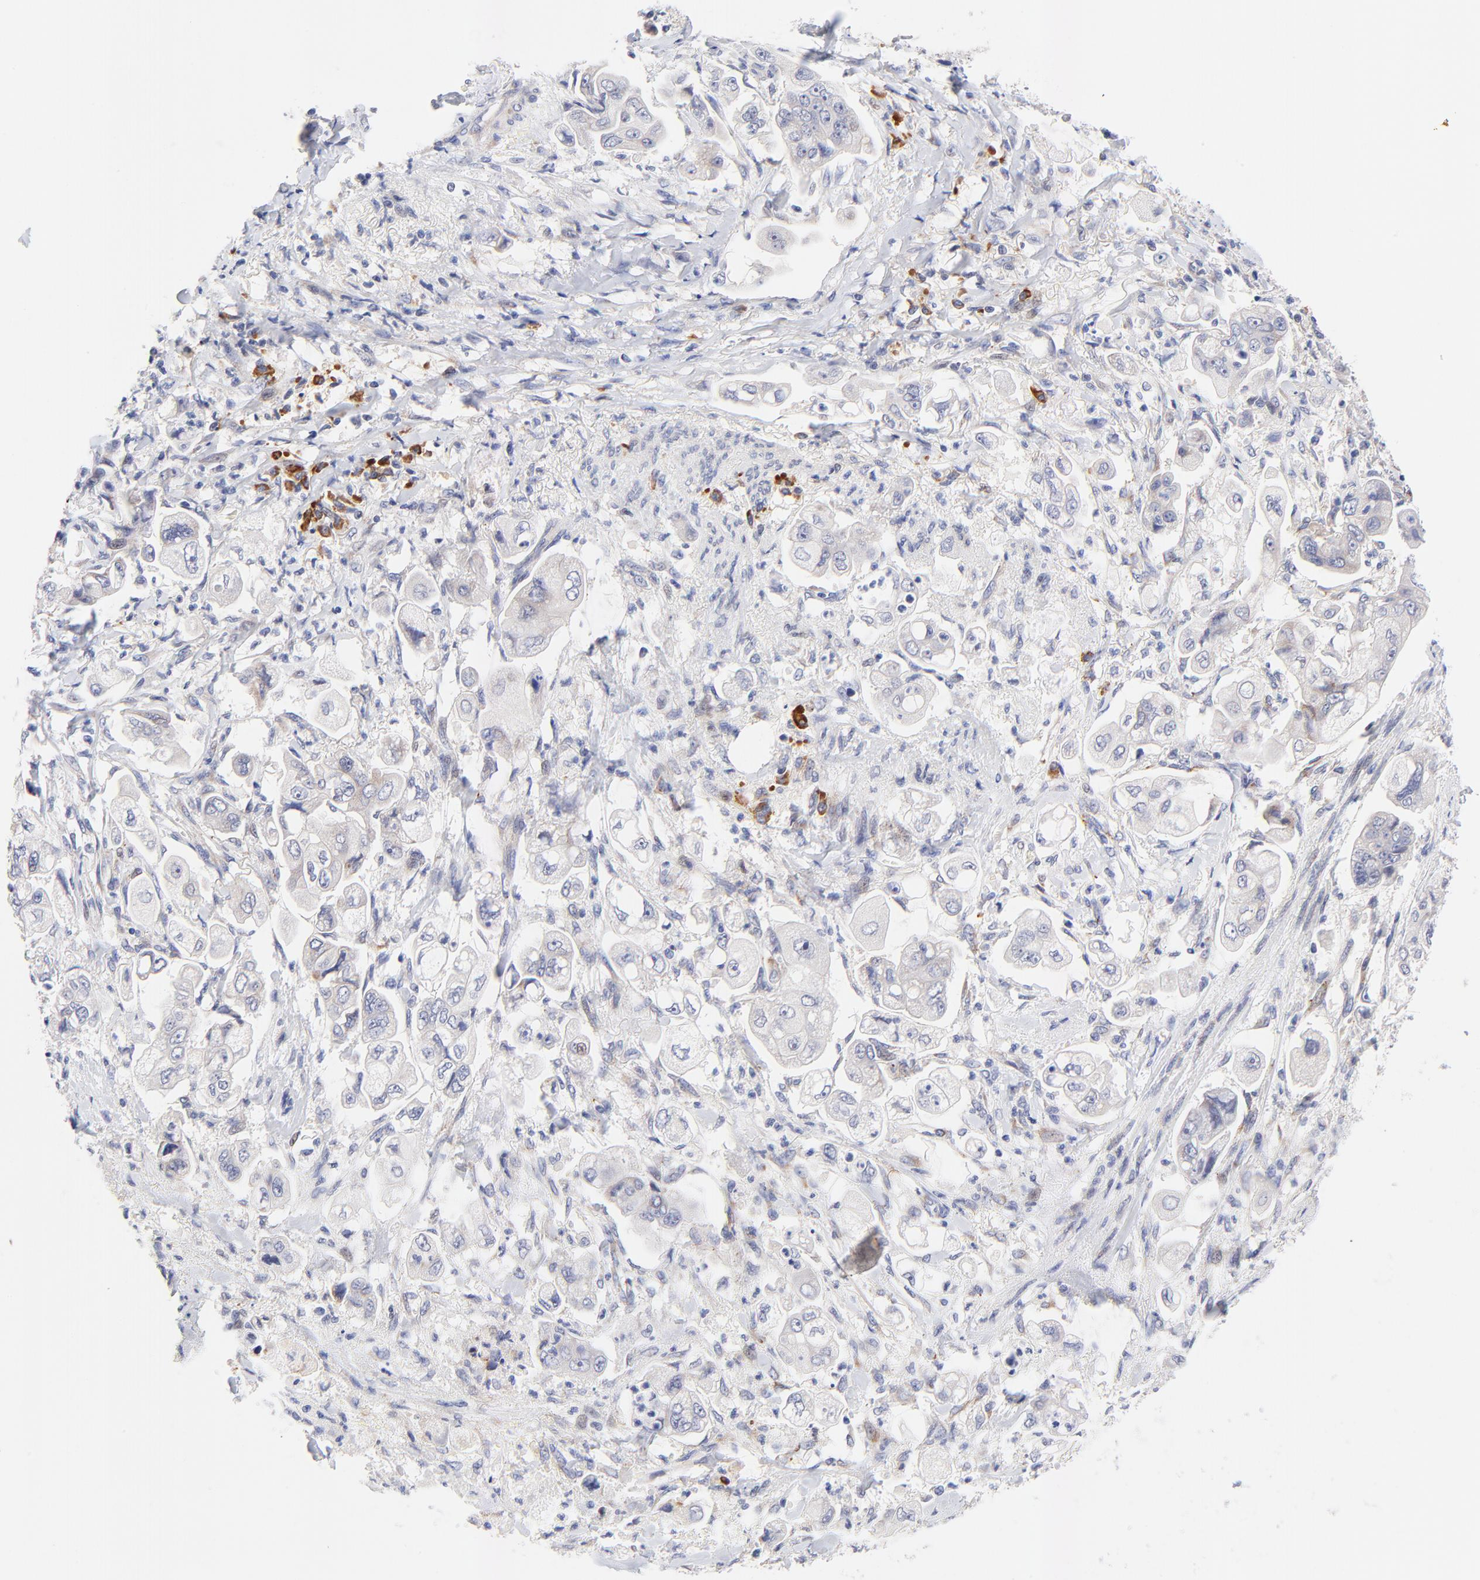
{"staining": {"intensity": "weak", "quantity": "<25%", "location": "cytoplasmic/membranous"}, "tissue": "stomach cancer", "cell_type": "Tumor cells", "image_type": "cancer", "snomed": [{"axis": "morphology", "description": "Adenocarcinoma, NOS"}, {"axis": "topography", "description": "Stomach"}], "caption": "IHC histopathology image of human stomach cancer (adenocarcinoma) stained for a protein (brown), which exhibits no staining in tumor cells. (DAB (3,3'-diaminobenzidine) immunohistochemistry with hematoxylin counter stain).", "gene": "AFF2", "patient": {"sex": "male", "age": 62}}